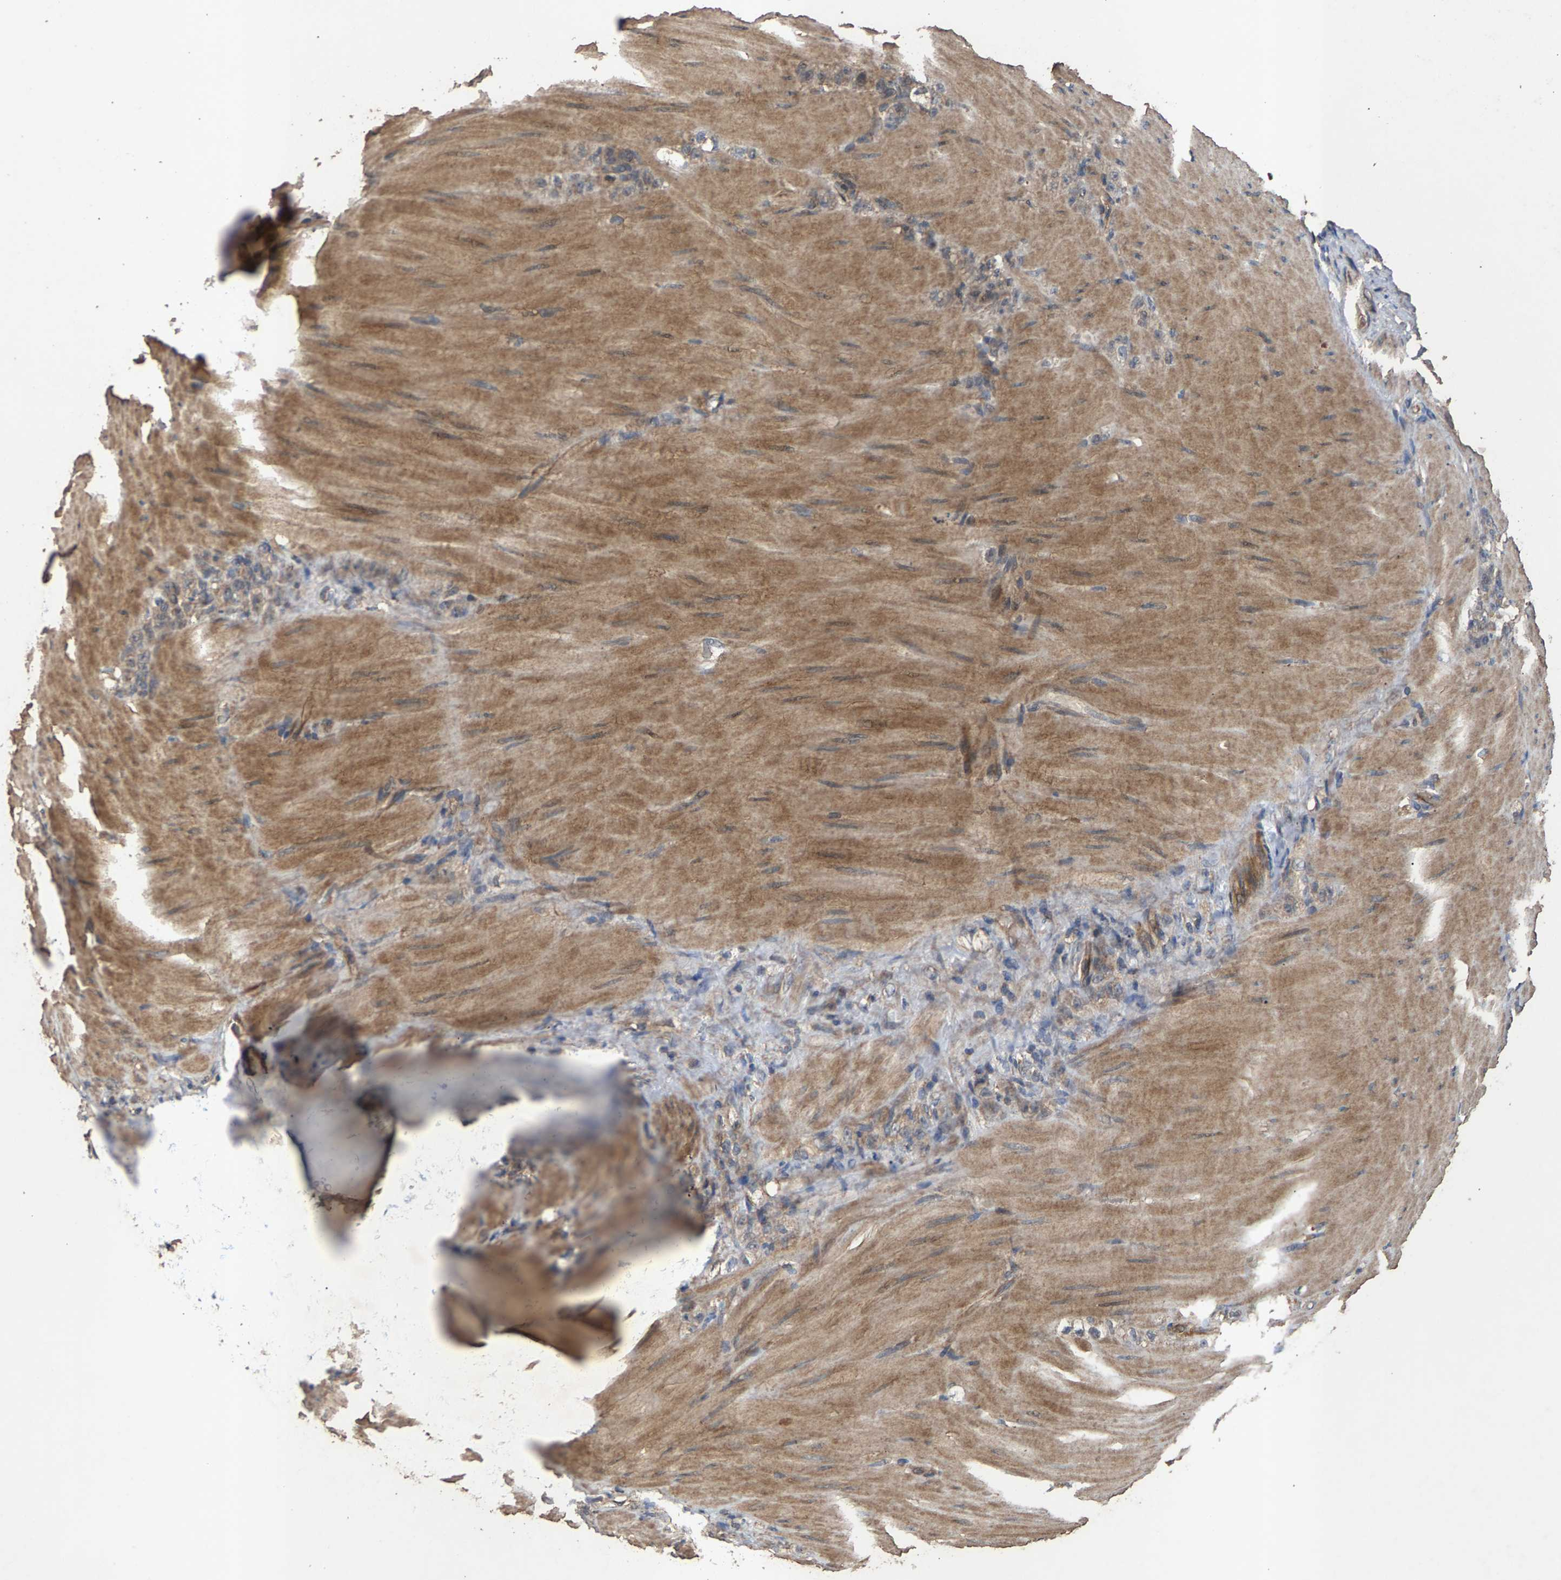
{"staining": {"intensity": "weak", "quantity": "<25%", "location": "cytoplasmic/membranous"}, "tissue": "stomach cancer", "cell_type": "Tumor cells", "image_type": "cancer", "snomed": [{"axis": "morphology", "description": "Normal tissue, NOS"}, {"axis": "morphology", "description": "Adenocarcinoma, NOS"}, {"axis": "topography", "description": "Stomach"}], "caption": "High magnification brightfield microscopy of stomach adenocarcinoma stained with DAB (3,3'-diaminobenzidine) (brown) and counterstained with hematoxylin (blue): tumor cells show no significant staining.", "gene": "HTRA3", "patient": {"sex": "male", "age": 82}}